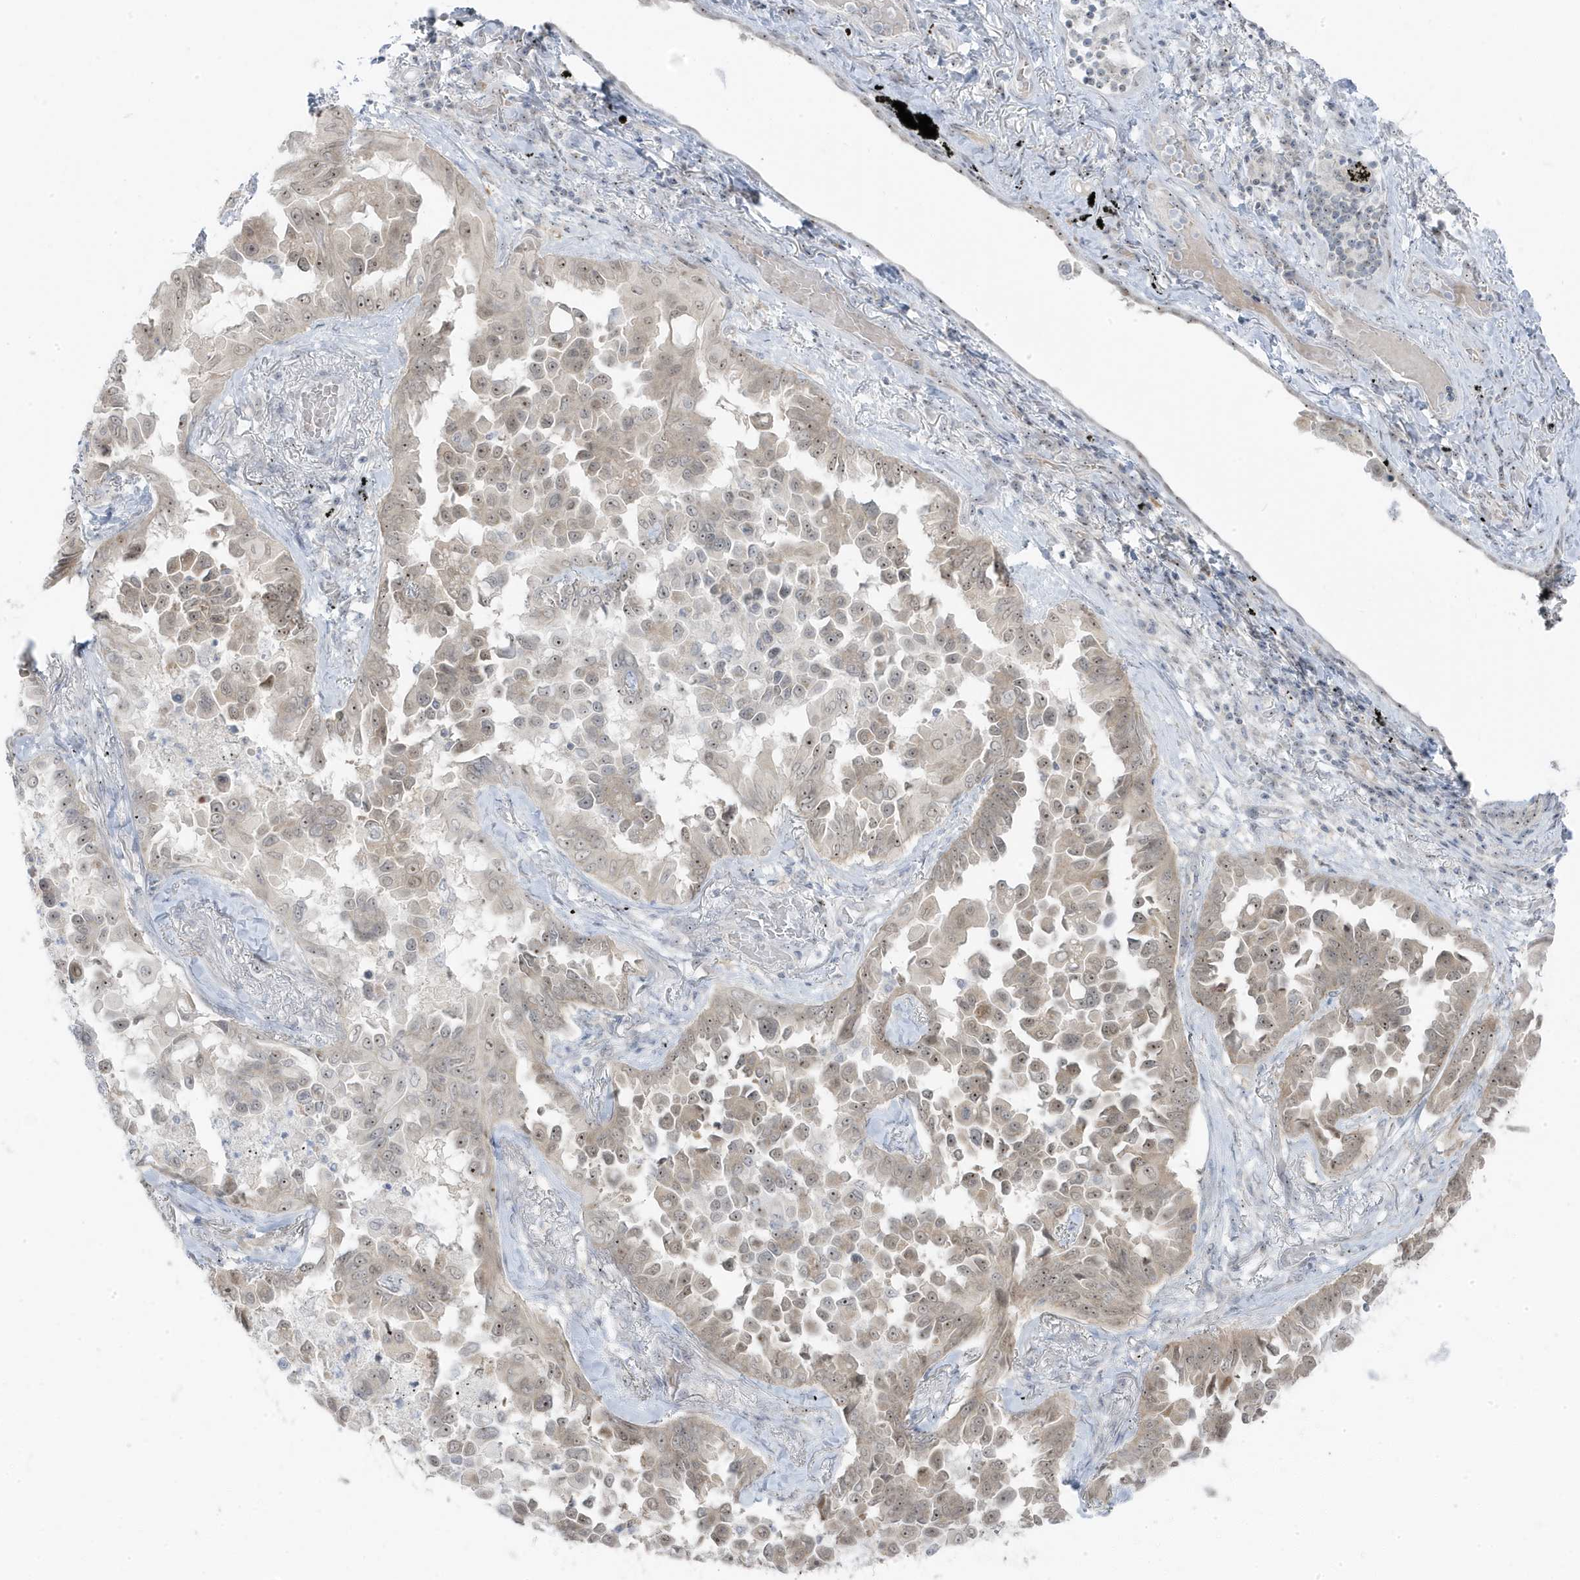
{"staining": {"intensity": "moderate", "quantity": "<25%", "location": "nuclear"}, "tissue": "lung cancer", "cell_type": "Tumor cells", "image_type": "cancer", "snomed": [{"axis": "morphology", "description": "Adenocarcinoma, NOS"}, {"axis": "topography", "description": "Lung"}], "caption": "Lung adenocarcinoma was stained to show a protein in brown. There is low levels of moderate nuclear positivity in approximately <25% of tumor cells.", "gene": "TSEN15", "patient": {"sex": "female", "age": 67}}